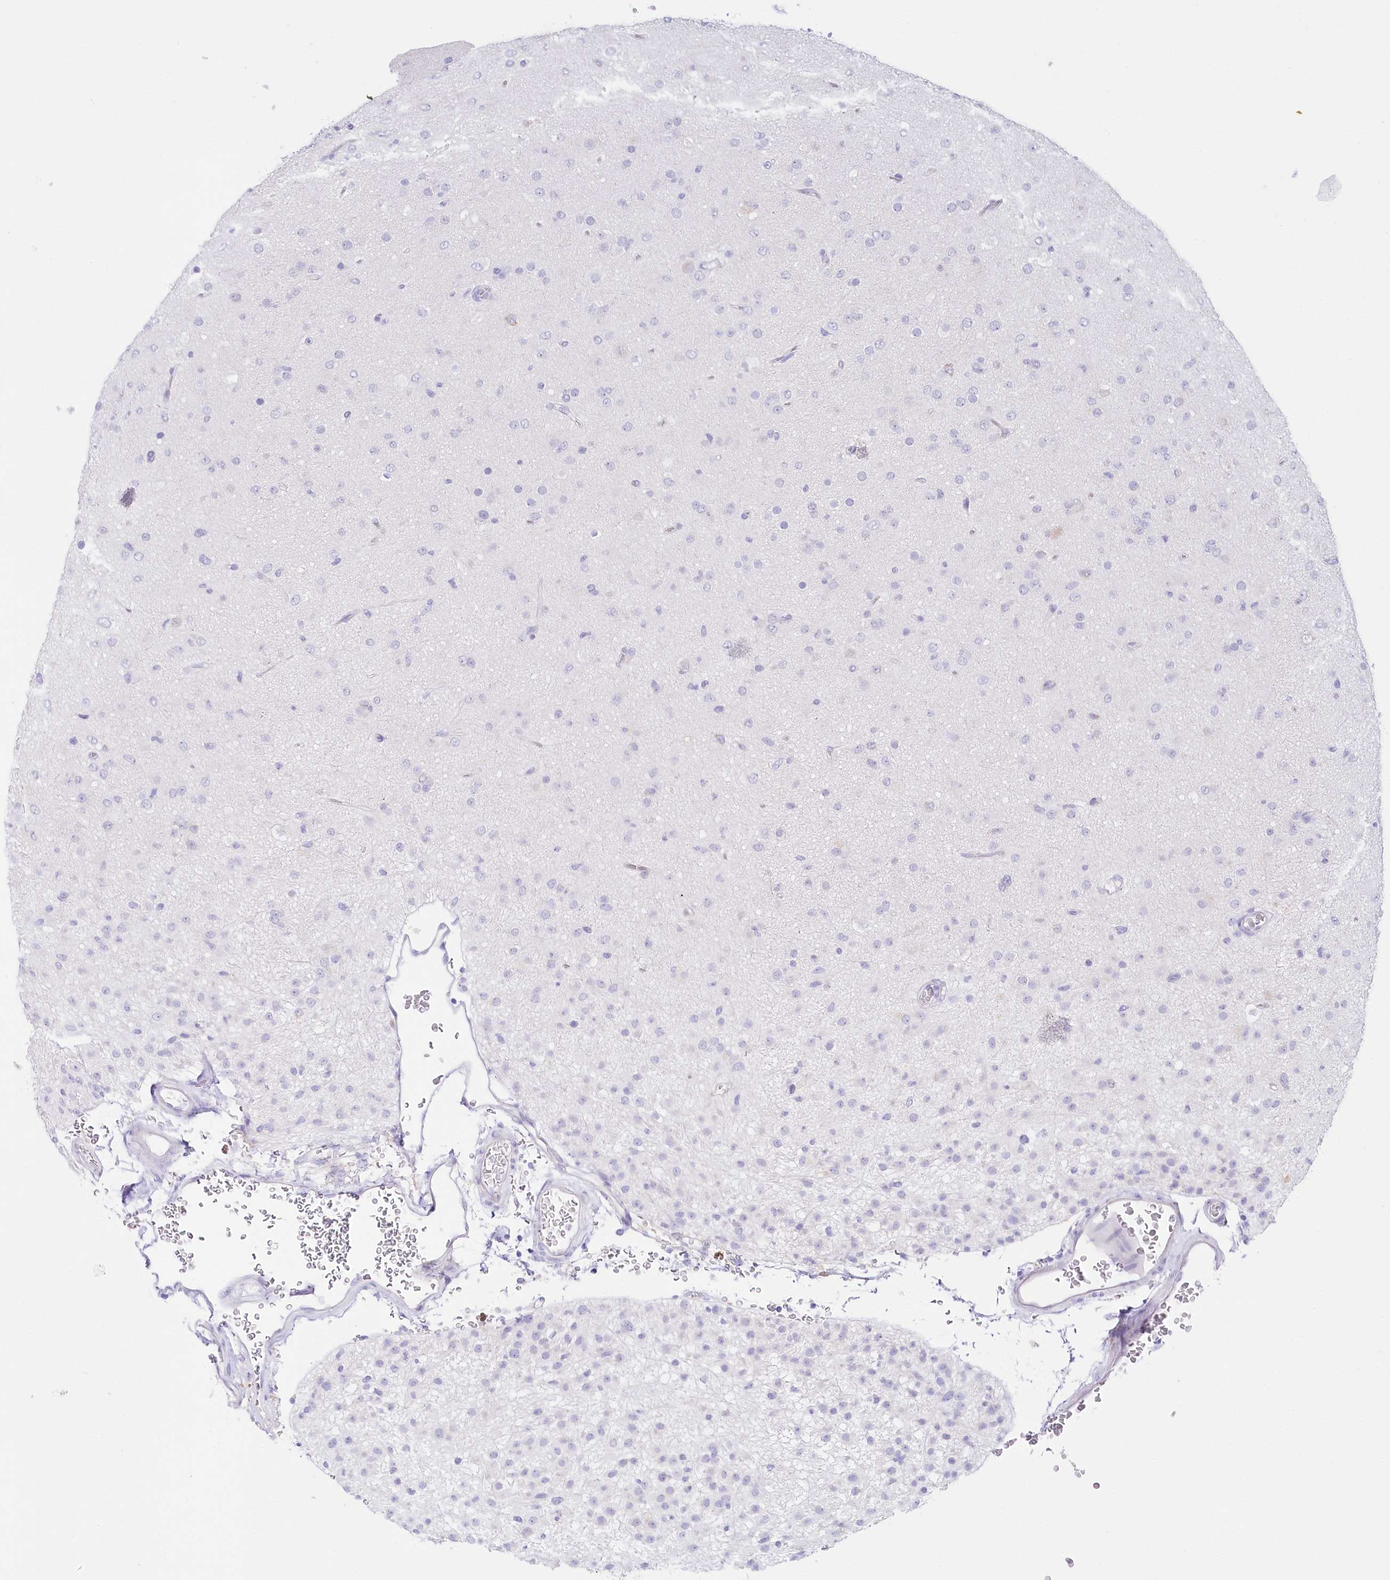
{"staining": {"intensity": "negative", "quantity": "none", "location": "none"}, "tissue": "glioma", "cell_type": "Tumor cells", "image_type": "cancer", "snomed": [{"axis": "morphology", "description": "Glioma, malignant, Low grade"}, {"axis": "topography", "description": "Brain"}], "caption": "Histopathology image shows no significant protein staining in tumor cells of malignant low-grade glioma. Brightfield microscopy of immunohistochemistry stained with DAB (3,3'-diaminobenzidine) (brown) and hematoxylin (blue), captured at high magnification.", "gene": "CSN3", "patient": {"sex": "male", "age": 65}}